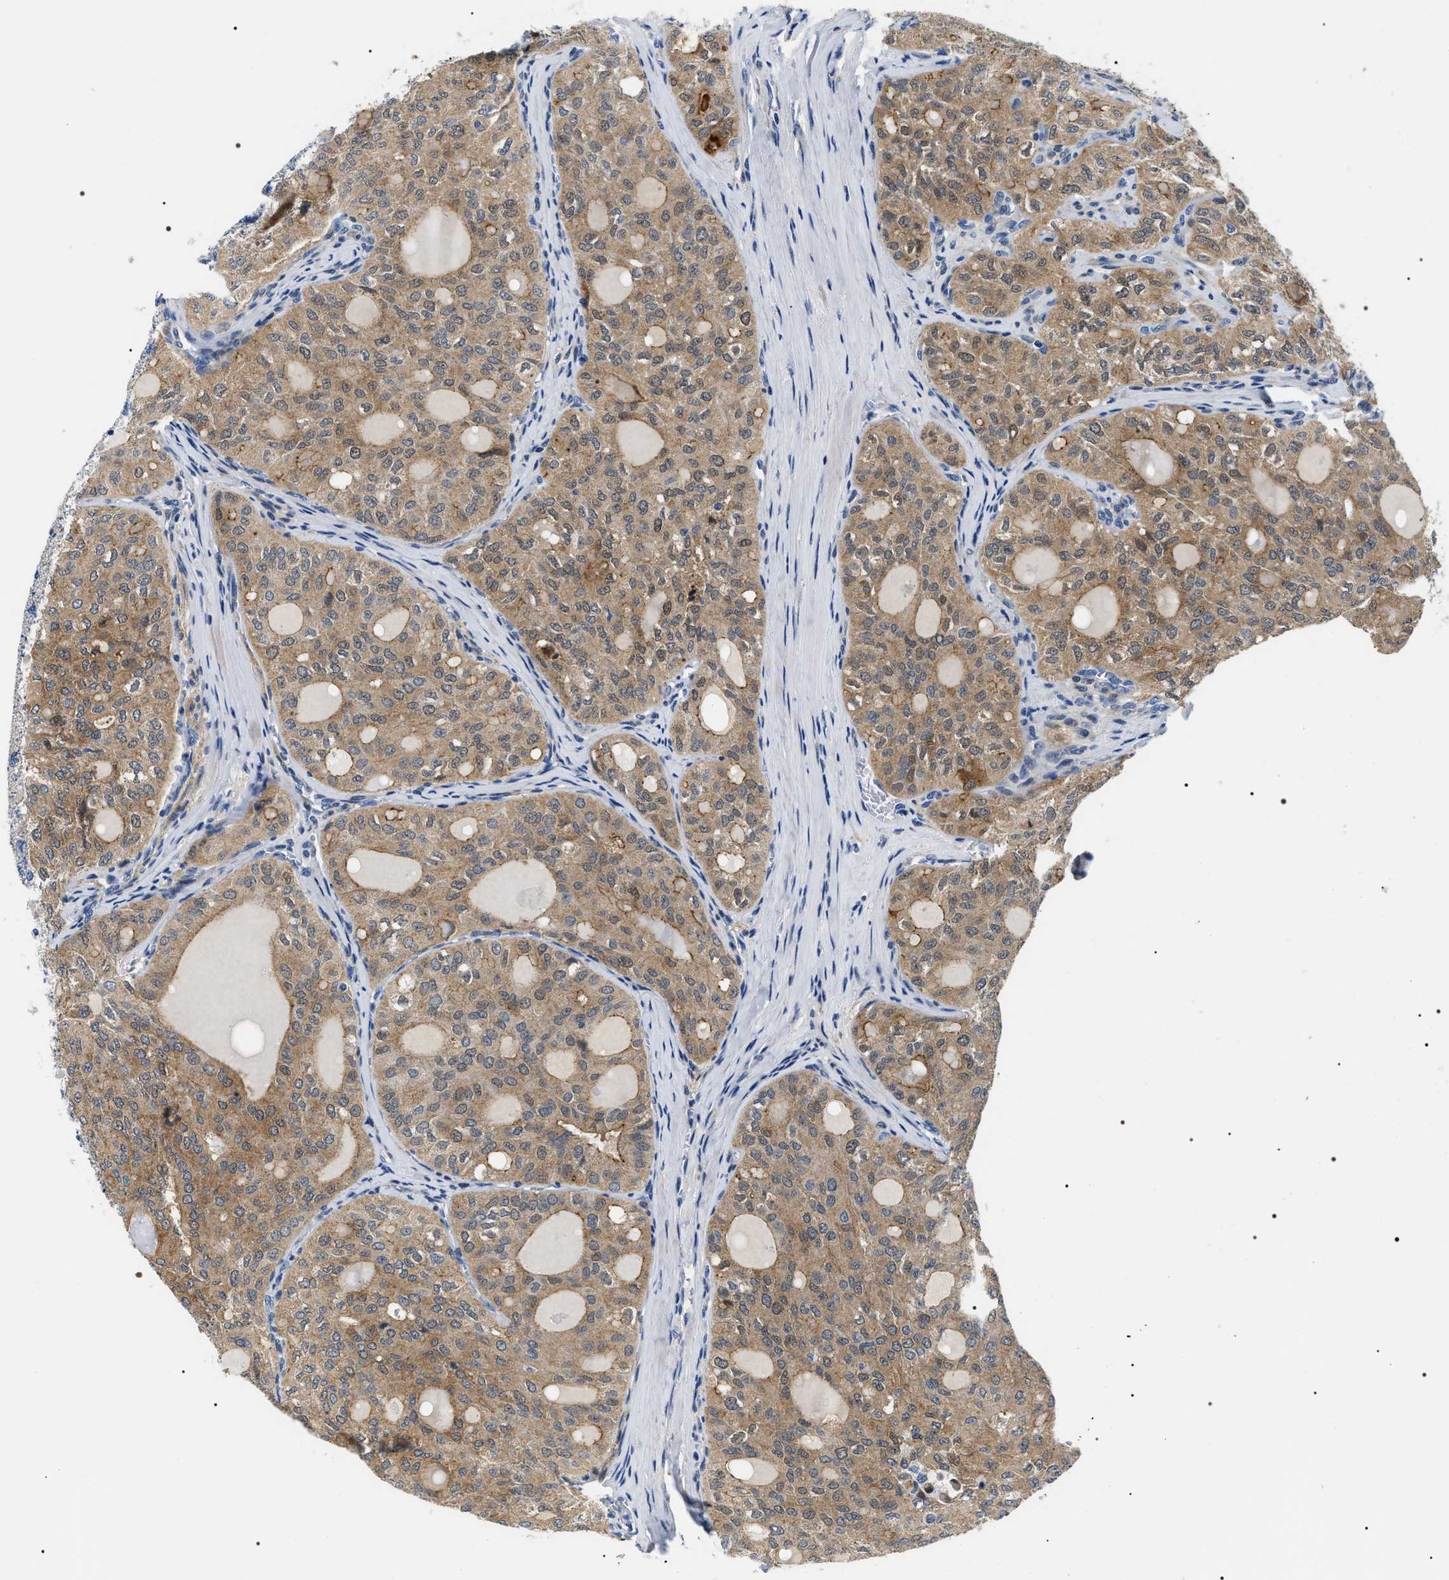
{"staining": {"intensity": "moderate", "quantity": ">75%", "location": "cytoplasmic/membranous"}, "tissue": "thyroid cancer", "cell_type": "Tumor cells", "image_type": "cancer", "snomed": [{"axis": "morphology", "description": "Follicular adenoma carcinoma, NOS"}, {"axis": "topography", "description": "Thyroid gland"}], "caption": "Tumor cells reveal medium levels of moderate cytoplasmic/membranous expression in approximately >75% of cells in human thyroid cancer.", "gene": "BAG2", "patient": {"sex": "male", "age": 75}}